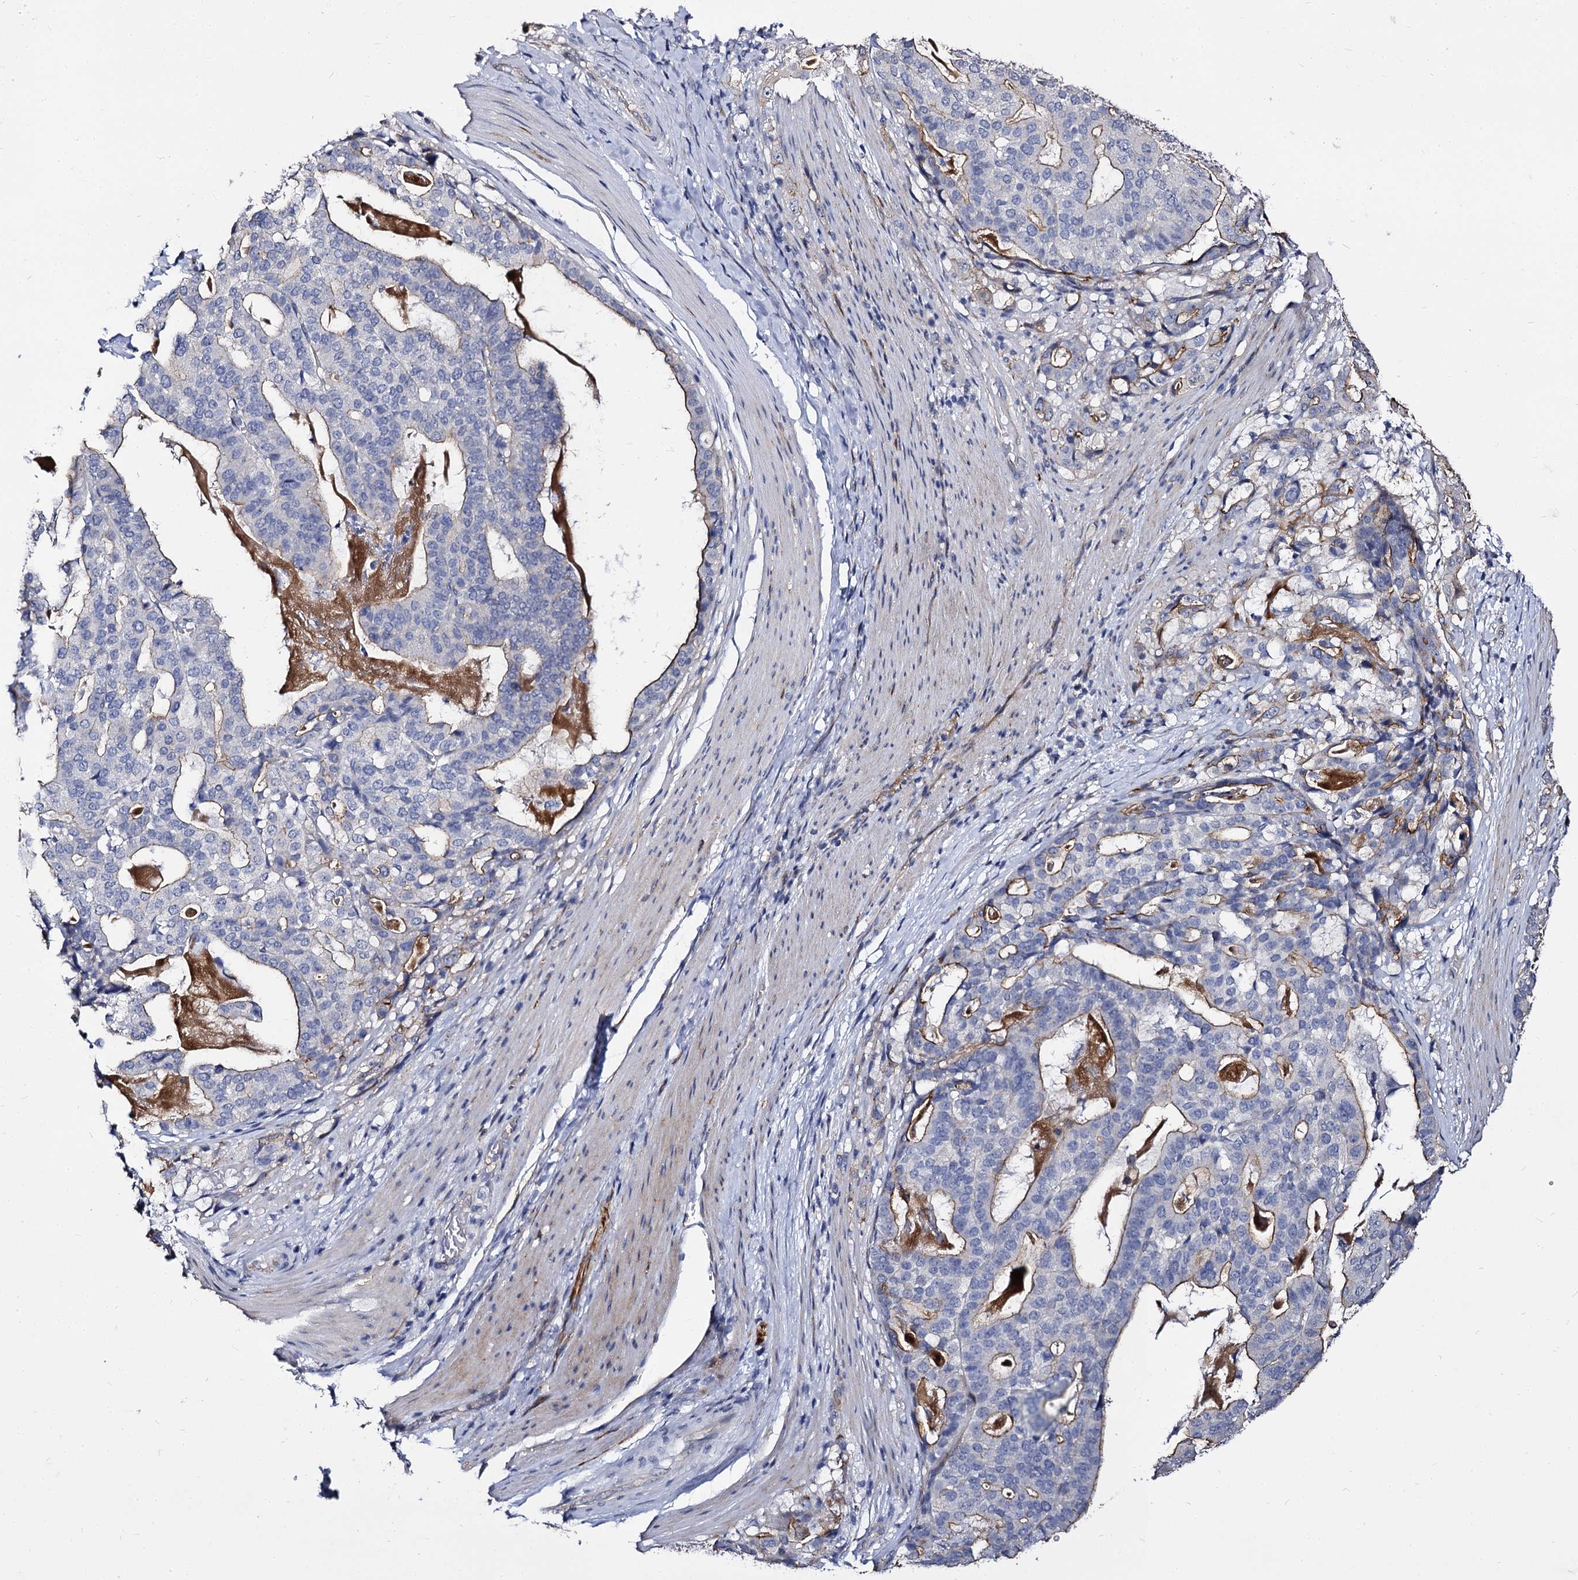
{"staining": {"intensity": "weak", "quantity": "25%-75%", "location": "cytoplasmic/membranous"}, "tissue": "stomach cancer", "cell_type": "Tumor cells", "image_type": "cancer", "snomed": [{"axis": "morphology", "description": "Adenocarcinoma, NOS"}, {"axis": "topography", "description": "Stomach"}], "caption": "Protein staining by immunohistochemistry (IHC) displays weak cytoplasmic/membranous staining in about 25%-75% of tumor cells in adenocarcinoma (stomach). (Stains: DAB (3,3'-diaminobenzidine) in brown, nuclei in blue, Microscopy: brightfield microscopy at high magnification).", "gene": "CBFB", "patient": {"sex": "male", "age": 48}}